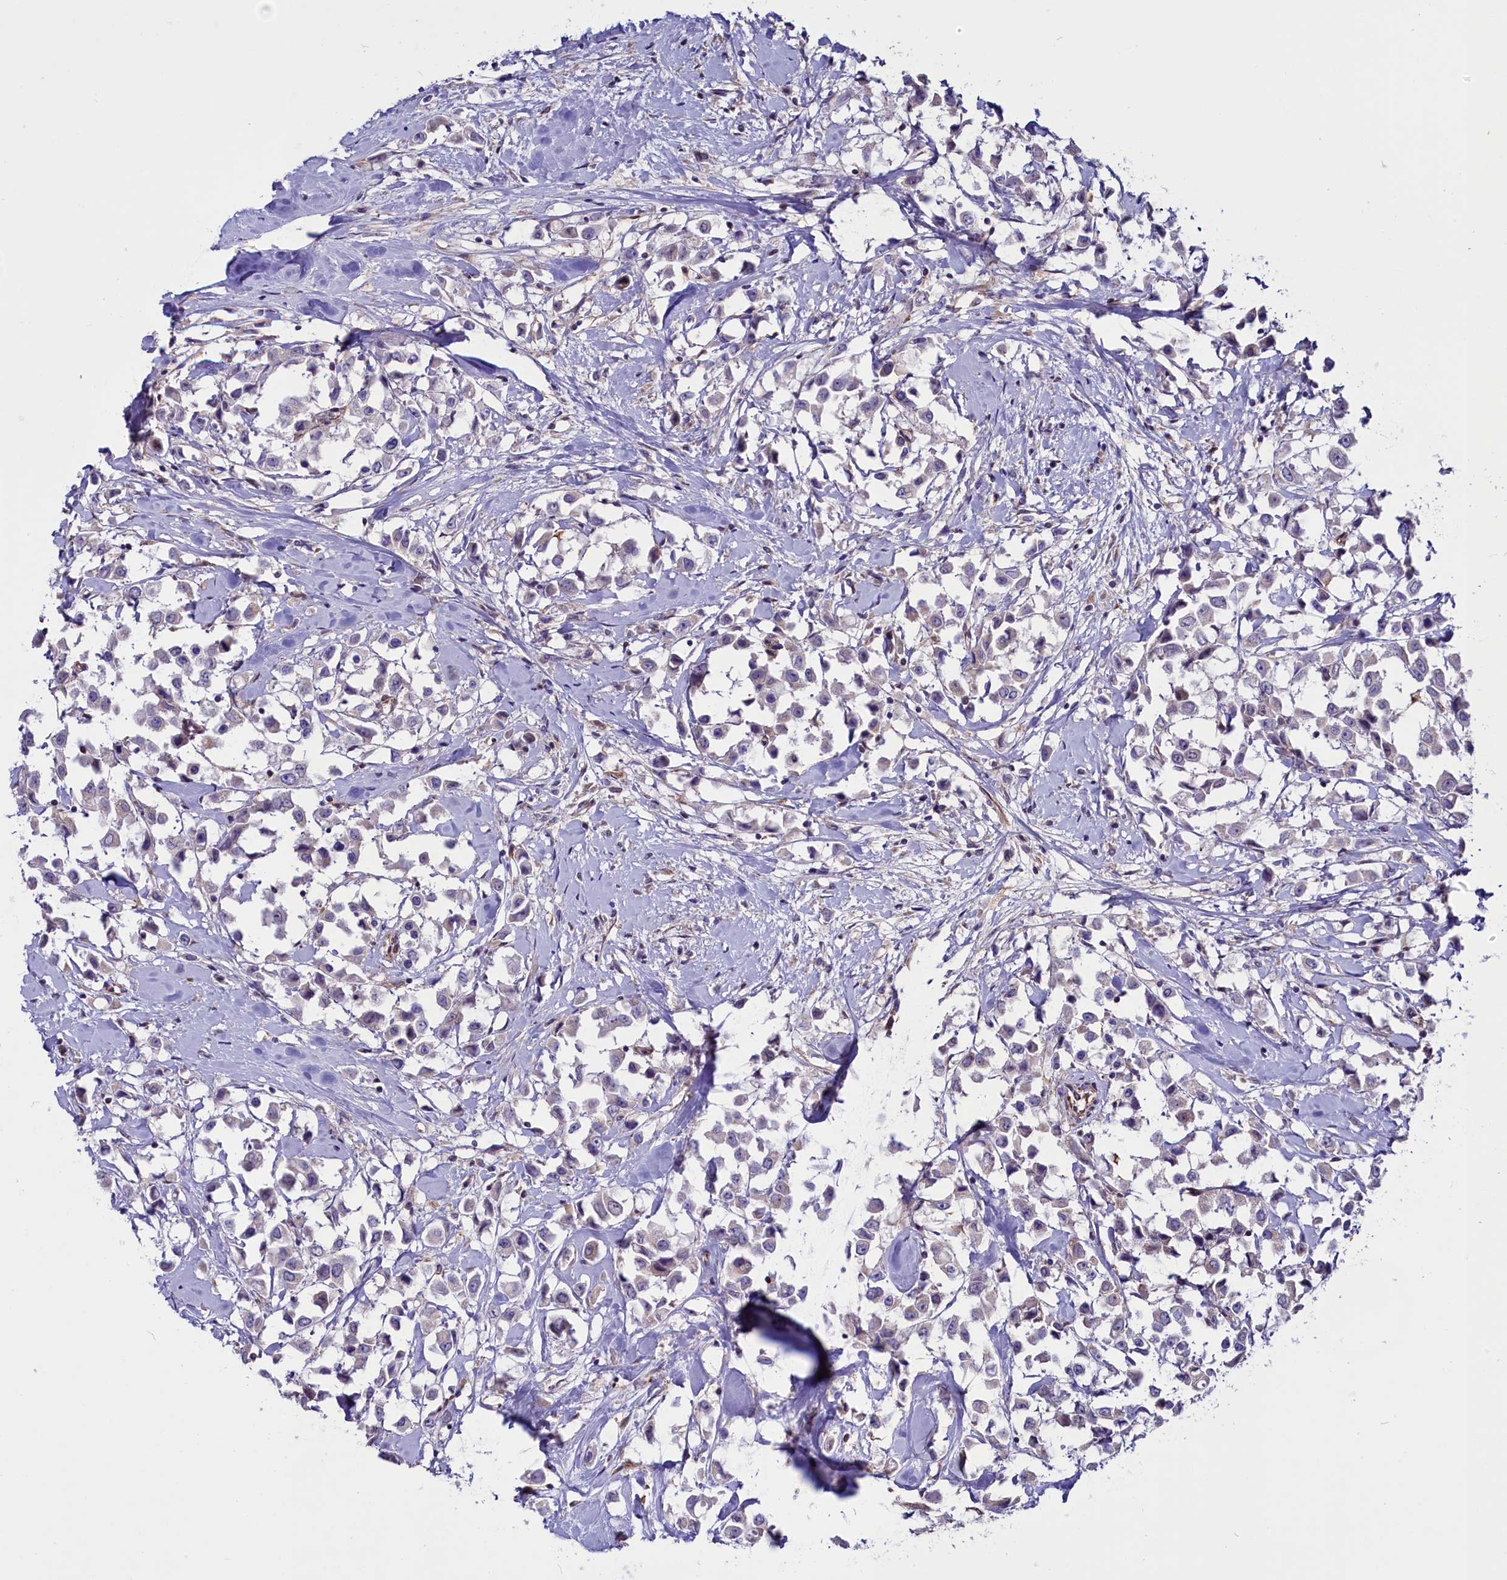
{"staining": {"intensity": "negative", "quantity": "none", "location": "none"}, "tissue": "breast cancer", "cell_type": "Tumor cells", "image_type": "cancer", "snomed": [{"axis": "morphology", "description": "Duct carcinoma"}, {"axis": "topography", "description": "Breast"}], "caption": "Immunohistochemical staining of breast infiltrating ductal carcinoma demonstrates no significant expression in tumor cells. The staining was performed using DAB to visualize the protein expression in brown, while the nuclei were stained in blue with hematoxylin (Magnification: 20x).", "gene": "PDILT", "patient": {"sex": "female", "age": 61}}